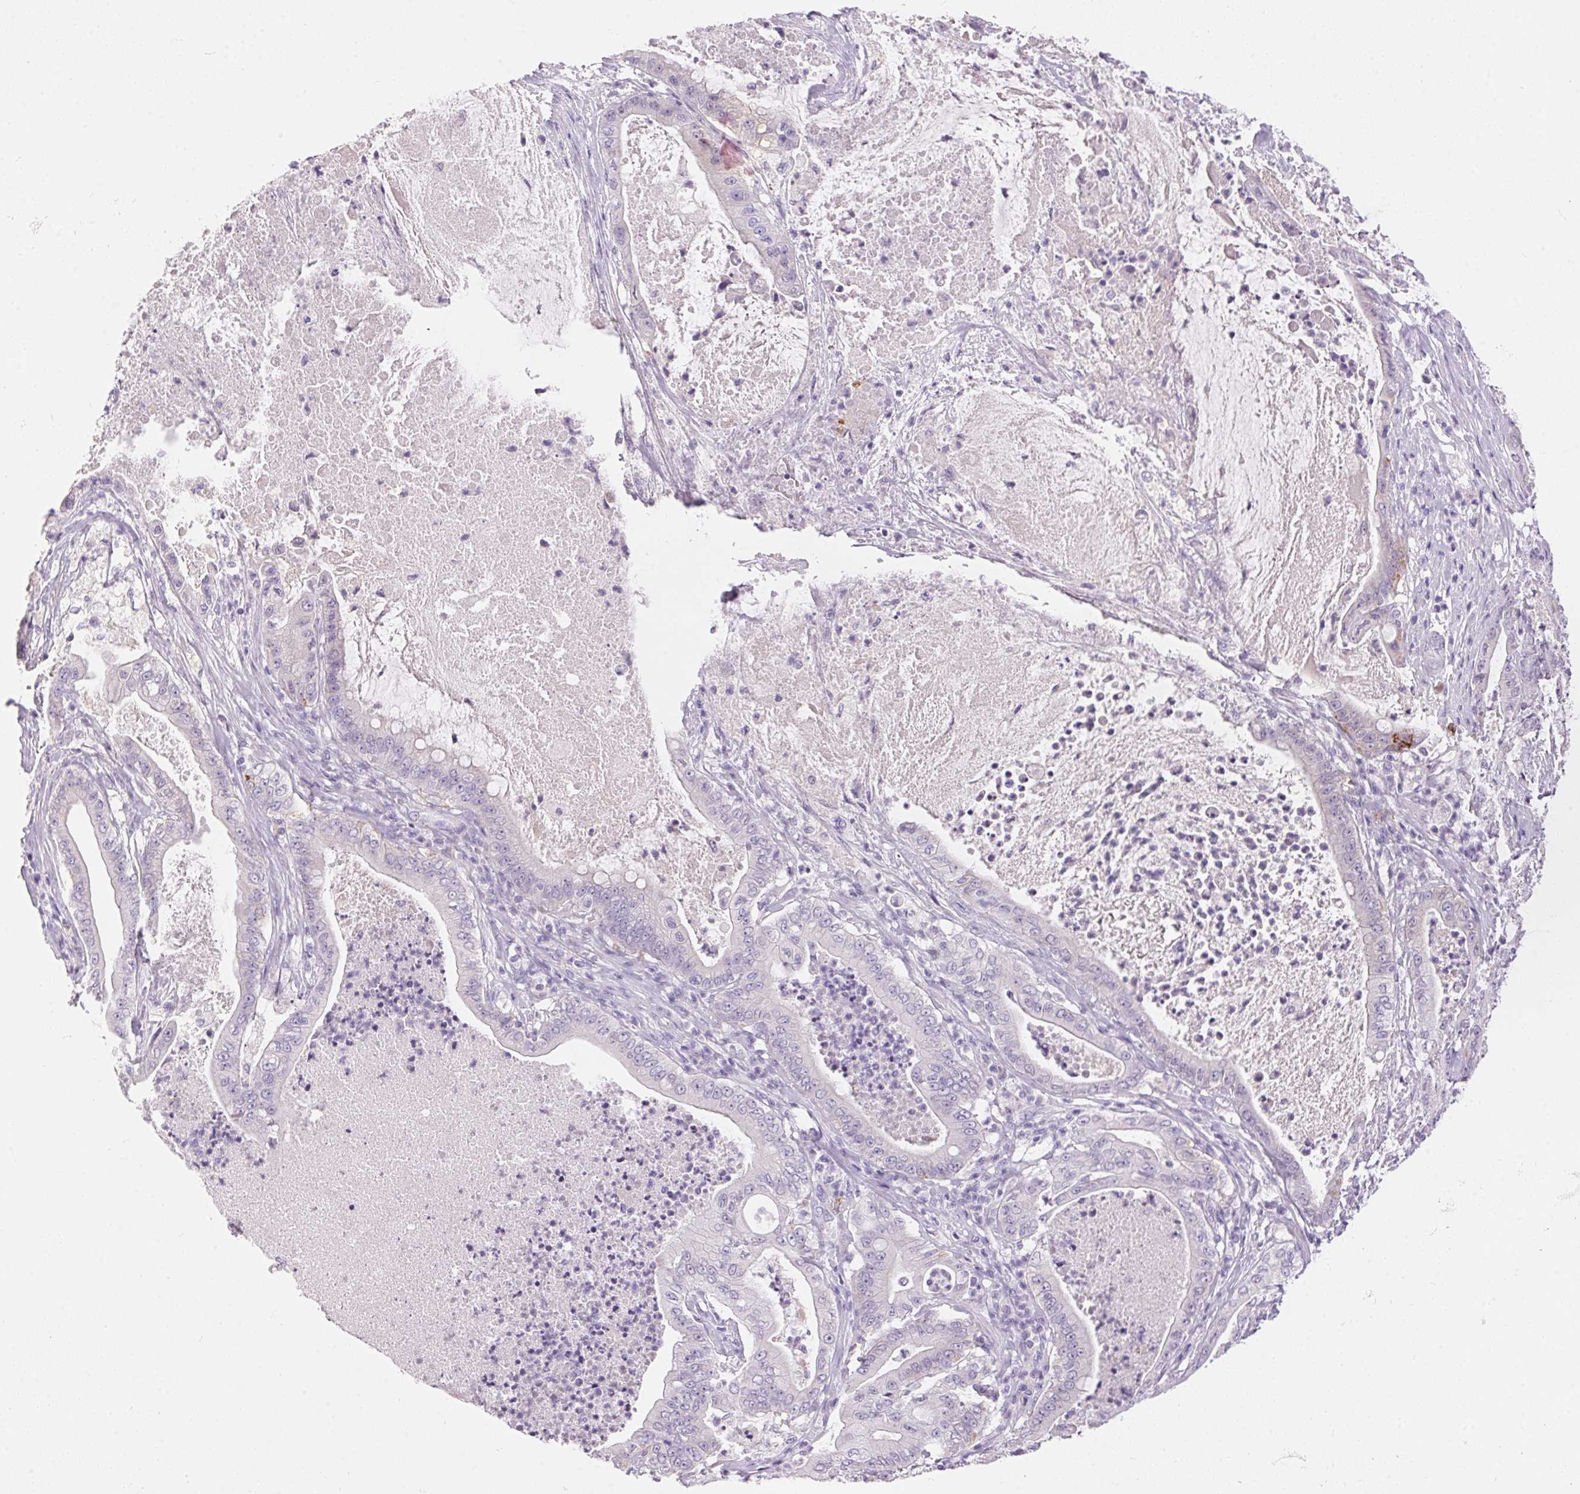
{"staining": {"intensity": "negative", "quantity": "none", "location": "none"}, "tissue": "pancreatic cancer", "cell_type": "Tumor cells", "image_type": "cancer", "snomed": [{"axis": "morphology", "description": "Adenocarcinoma, NOS"}, {"axis": "topography", "description": "Pancreas"}], "caption": "Human adenocarcinoma (pancreatic) stained for a protein using immunohistochemistry demonstrates no positivity in tumor cells.", "gene": "PNLIPRP3", "patient": {"sex": "male", "age": 71}}